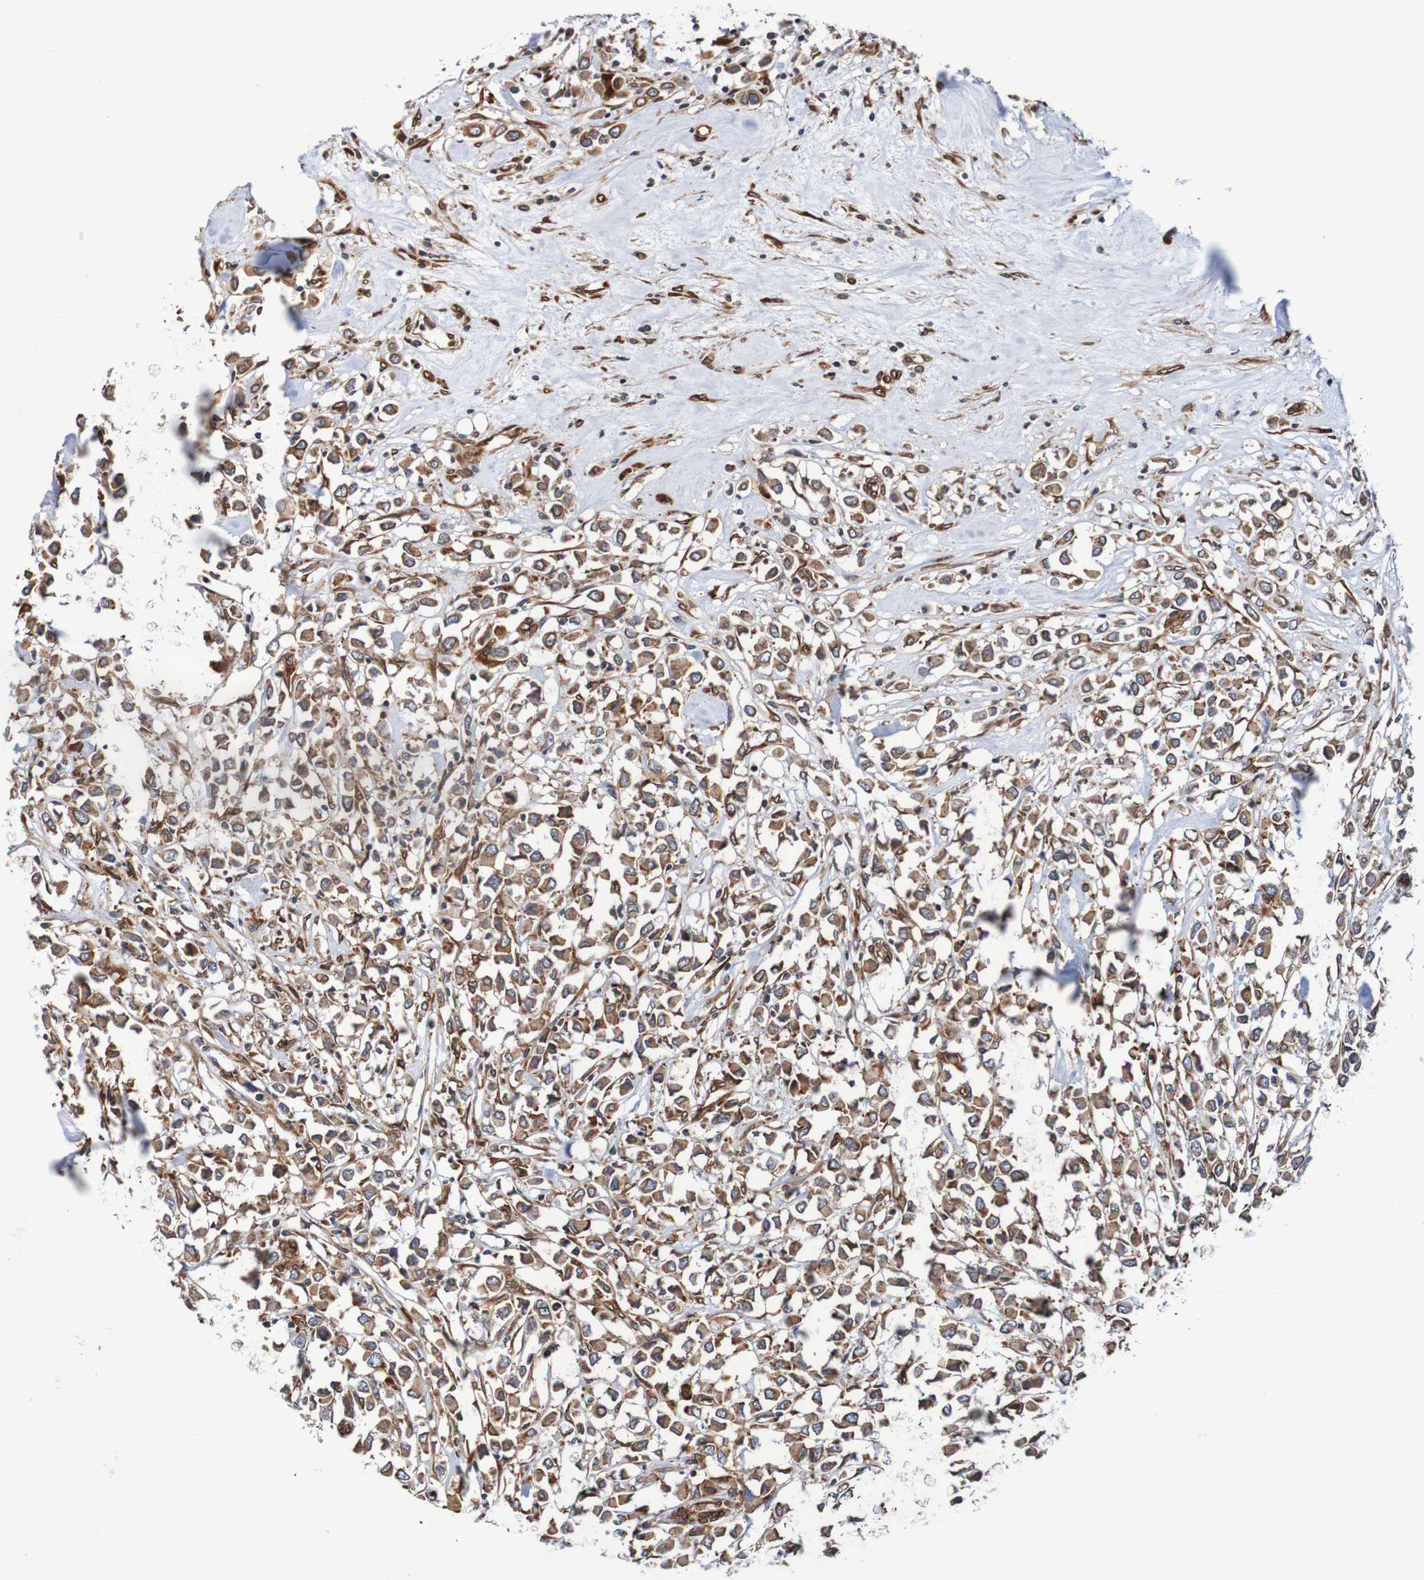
{"staining": {"intensity": "moderate", "quantity": ">75%", "location": "cytoplasmic/membranous,nuclear"}, "tissue": "breast cancer", "cell_type": "Tumor cells", "image_type": "cancer", "snomed": [{"axis": "morphology", "description": "Duct carcinoma"}, {"axis": "topography", "description": "Breast"}], "caption": "Protein expression analysis of human invasive ductal carcinoma (breast) reveals moderate cytoplasmic/membranous and nuclear positivity in approximately >75% of tumor cells.", "gene": "TMEM109", "patient": {"sex": "female", "age": 61}}